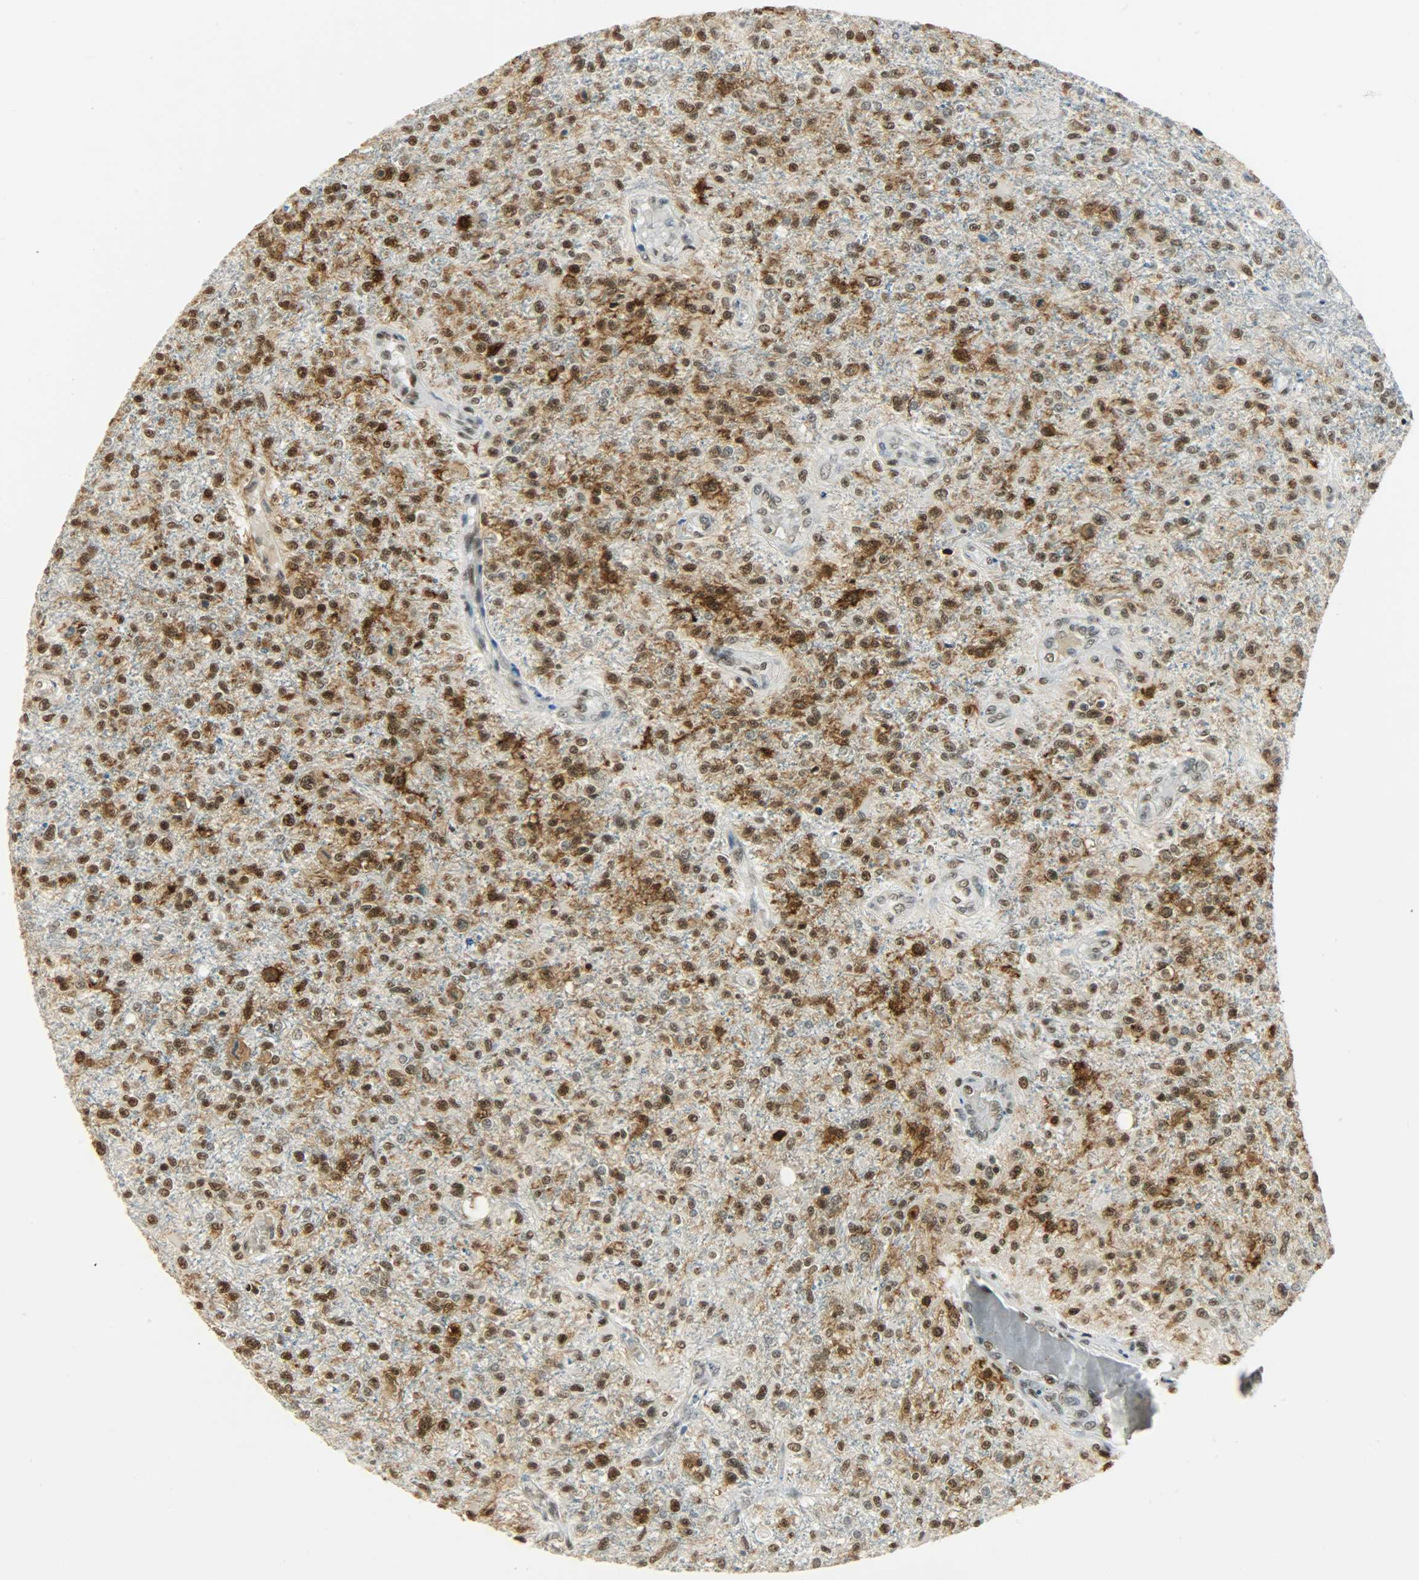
{"staining": {"intensity": "moderate", "quantity": ">75%", "location": "nuclear"}, "tissue": "glioma", "cell_type": "Tumor cells", "image_type": "cancer", "snomed": [{"axis": "morphology", "description": "Glioma, malignant, High grade"}, {"axis": "topography", "description": "Cerebral cortex"}], "caption": "Brown immunohistochemical staining in malignant glioma (high-grade) shows moderate nuclear positivity in about >75% of tumor cells.", "gene": "NGFR", "patient": {"sex": "male", "age": 76}}